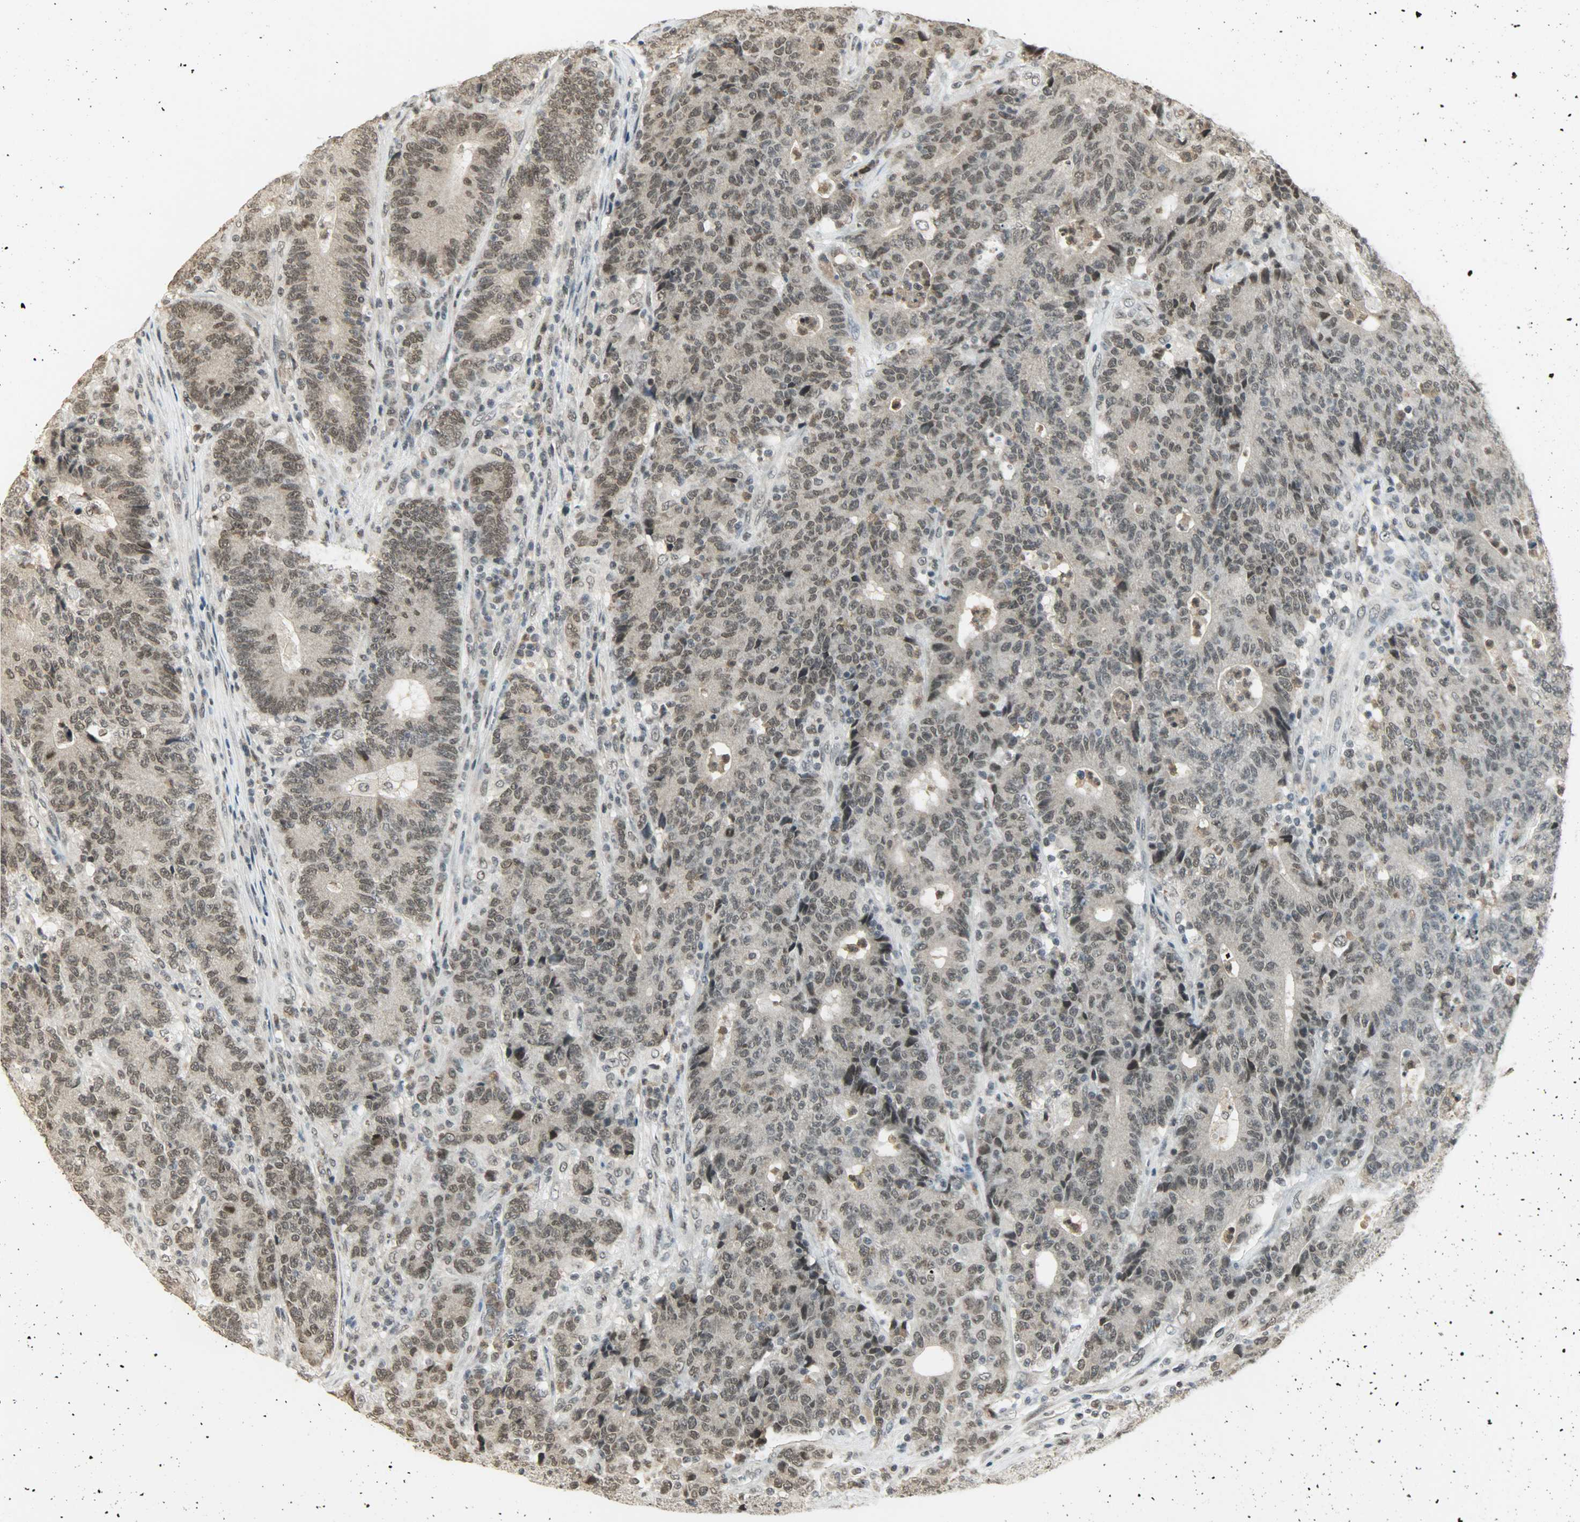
{"staining": {"intensity": "weak", "quantity": "25%-75%", "location": "nuclear"}, "tissue": "colorectal cancer", "cell_type": "Tumor cells", "image_type": "cancer", "snomed": [{"axis": "morphology", "description": "Normal tissue, NOS"}, {"axis": "morphology", "description": "Adenocarcinoma, NOS"}, {"axis": "topography", "description": "Colon"}], "caption": "Colorectal adenocarcinoma stained with IHC reveals weak nuclear positivity in about 25%-75% of tumor cells. (DAB IHC, brown staining for protein, blue staining for nuclei).", "gene": "SMARCA5", "patient": {"sex": "female", "age": 75}}